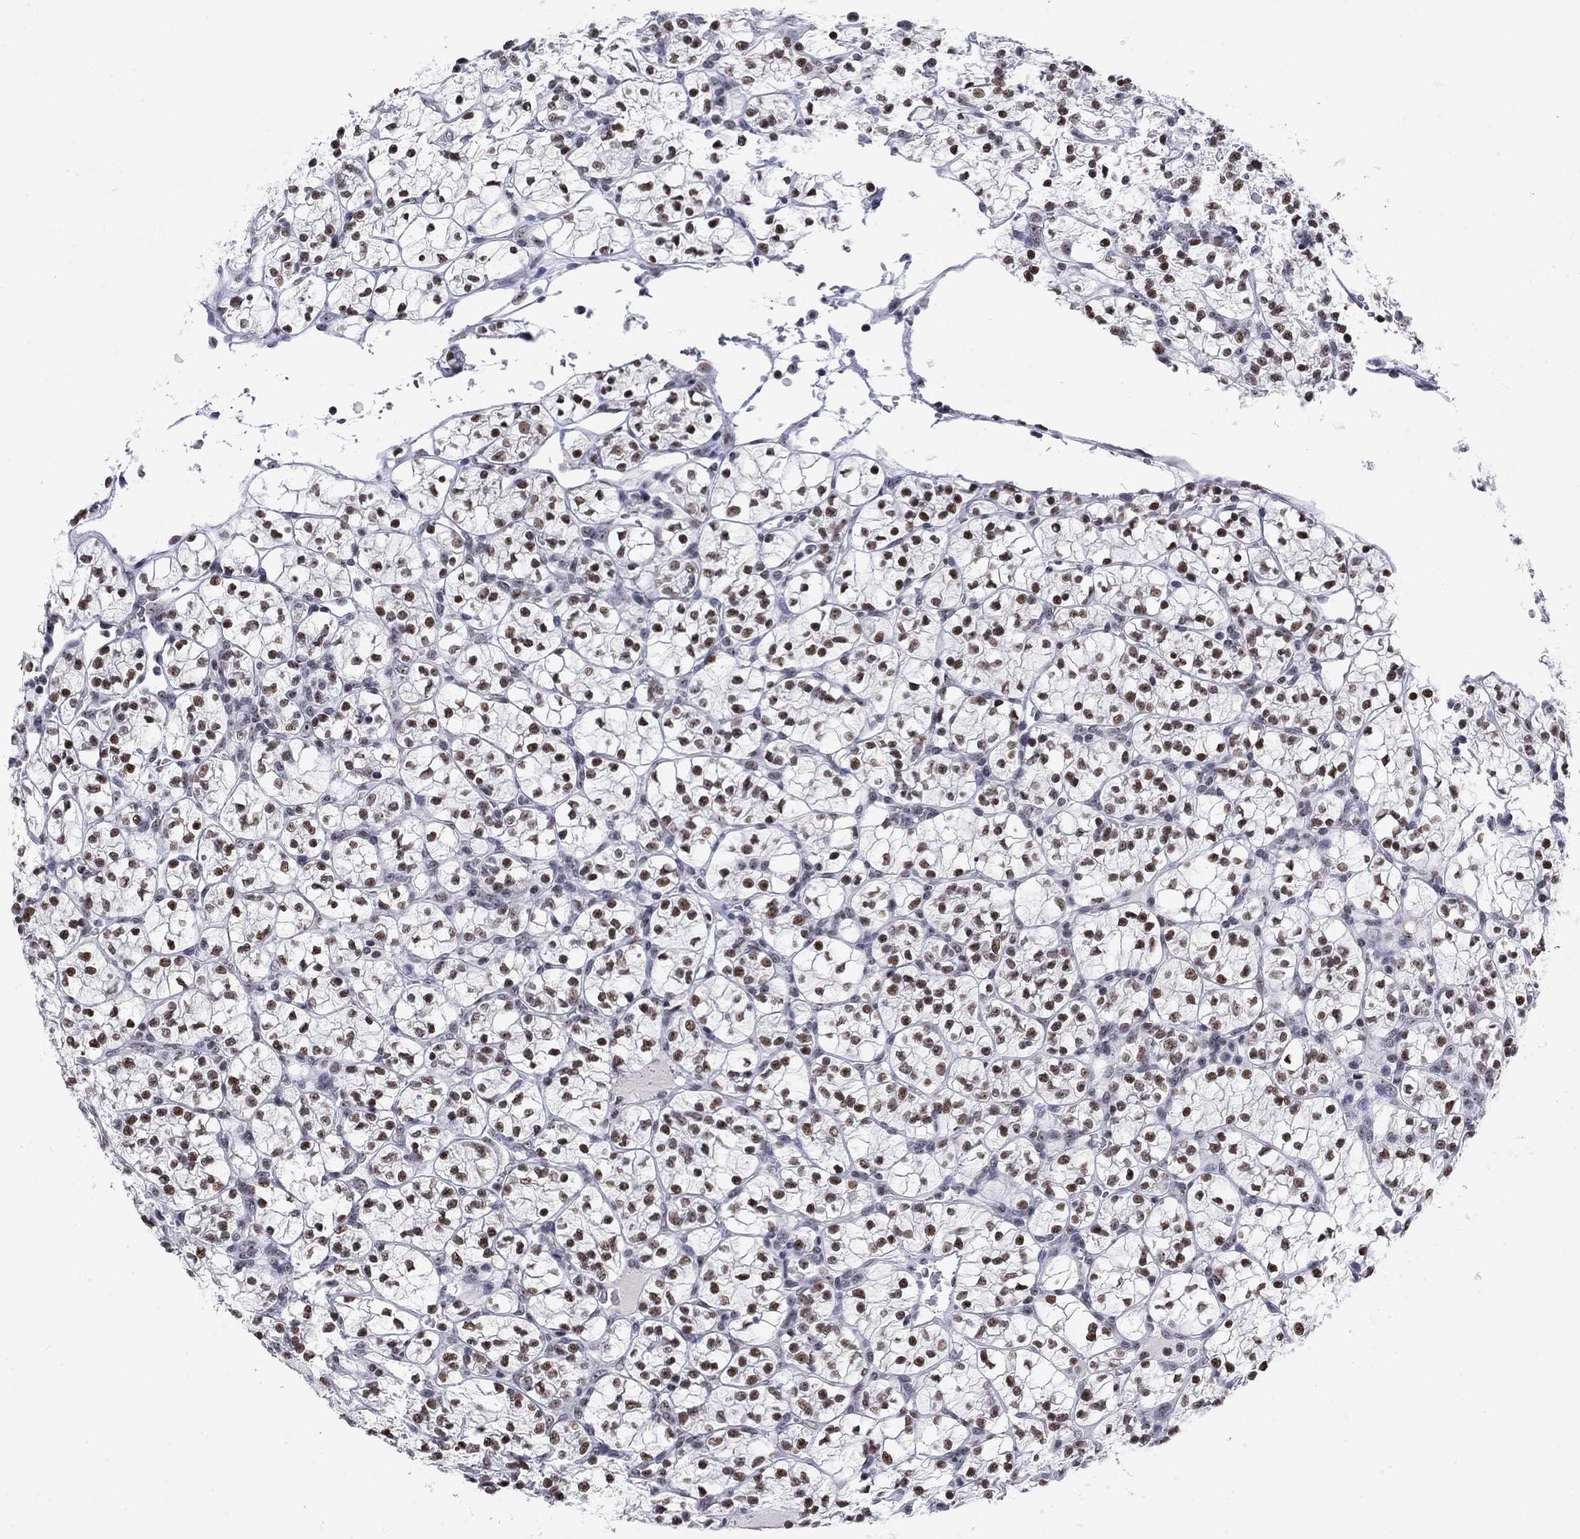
{"staining": {"intensity": "moderate", "quantity": ">75%", "location": "nuclear"}, "tissue": "renal cancer", "cell_type": "Tumor cells", "image_type": "cancer", "snomed": [{"axis": "morphology", "description": "Adenocarcinoma, NOS"}, {"axis": "topography", "description": "Kidney"}], "caption": "The photomicrograph displays staining of renal cancer (adenocarcinoma), revealing moderate nuclear protein positivity (brown color) within tumor cells. Nuclei are stained in blue.", "gene": "CSRNP3", "patient": {"sex": "female", "age": 89}}